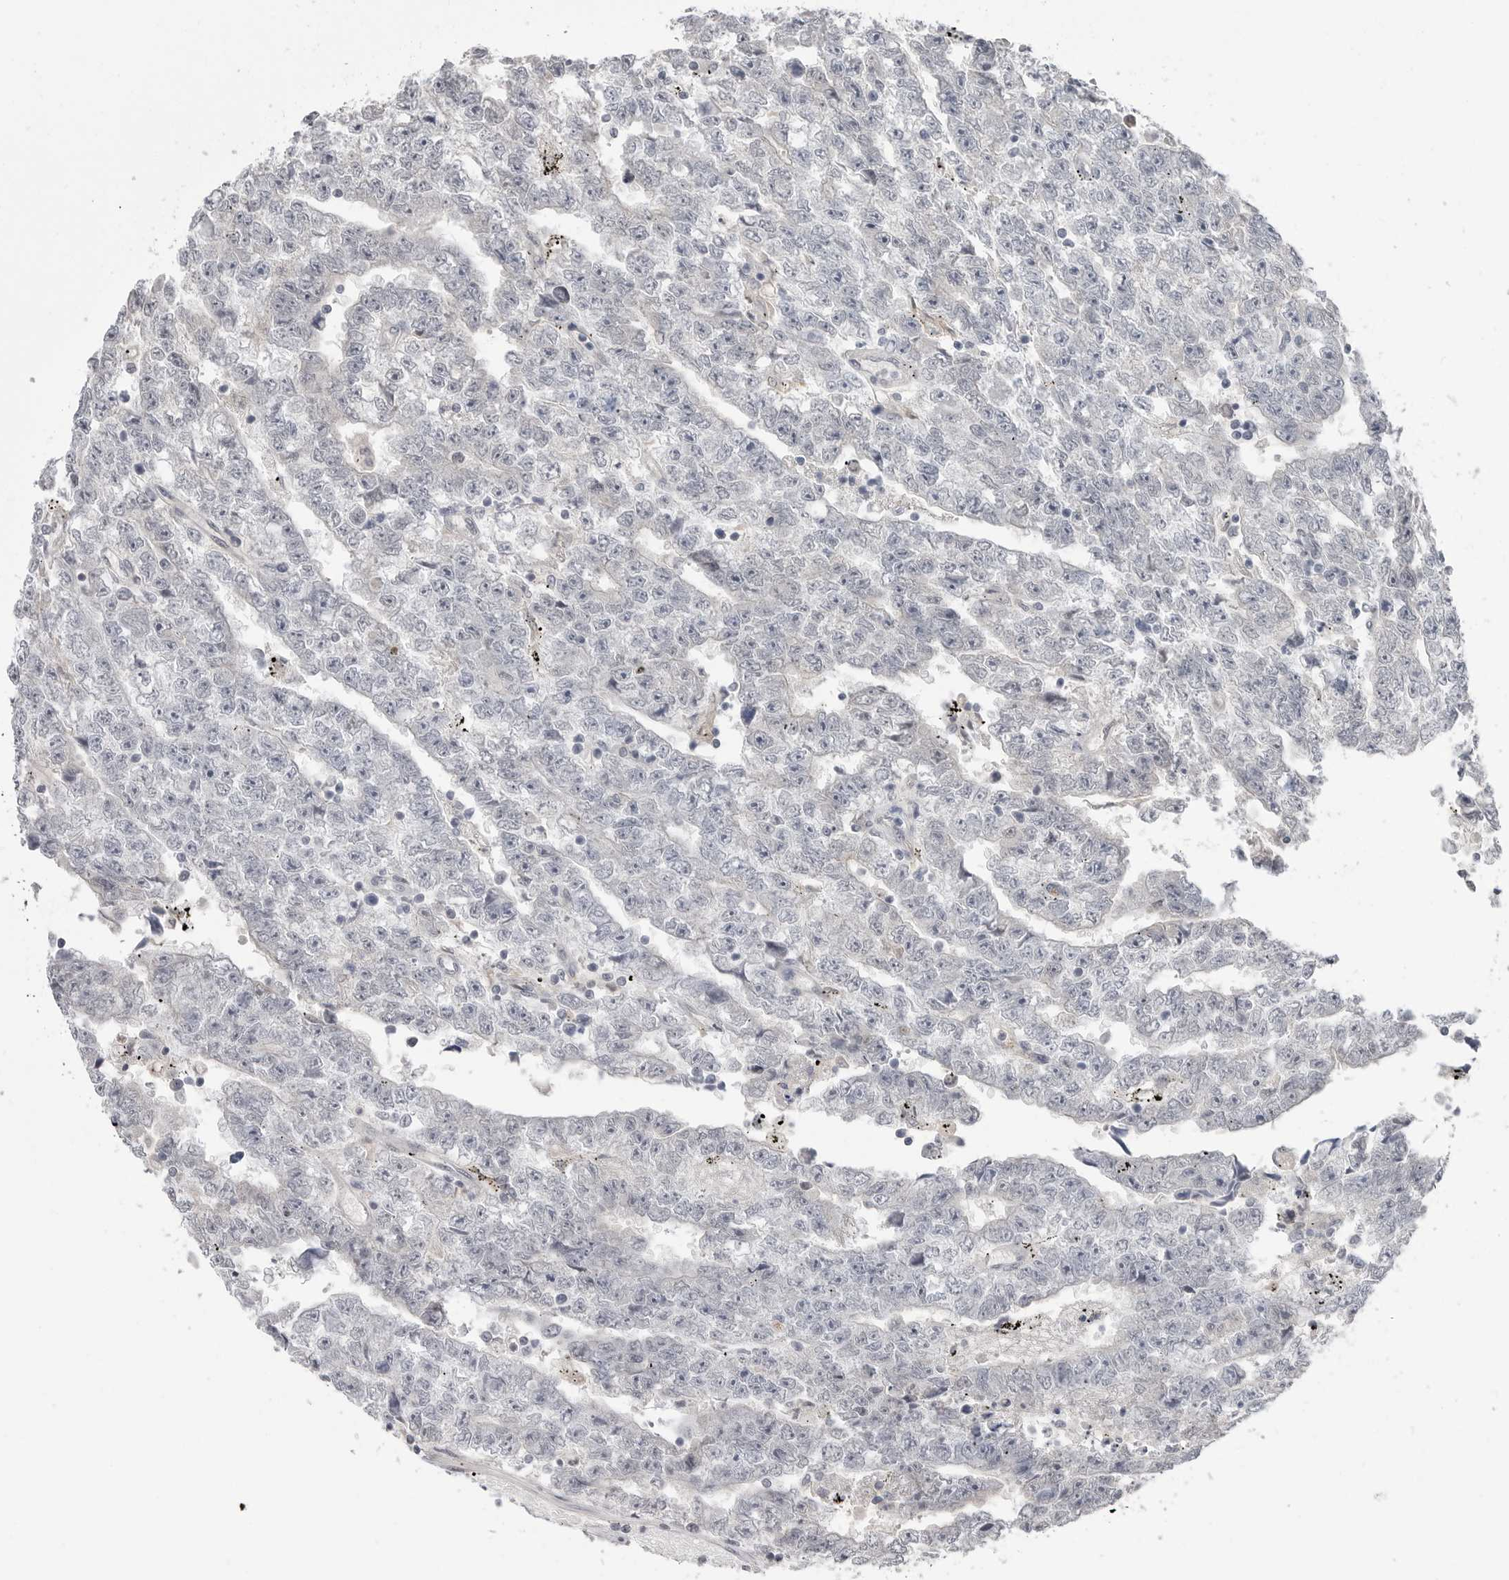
{"staining": {"intensity": "negative", "quantity": "none", "location": "none"}, "tissue": "testis cancer", "cell_type": "Tumor cells", "image_type": "cancer", "snomed": [{"axis": "morphology", "description": "Carcinoma, Embryonal, NOS"}, {"axis": "topography", "description": "Testis"}], "caption": "Immunohistochemical staining of human testis embryonal carcinoma exhibits no significant positivity in tumor cells.", "gene": "PNPO", "patient": {"sex": "male", "age": 25}}